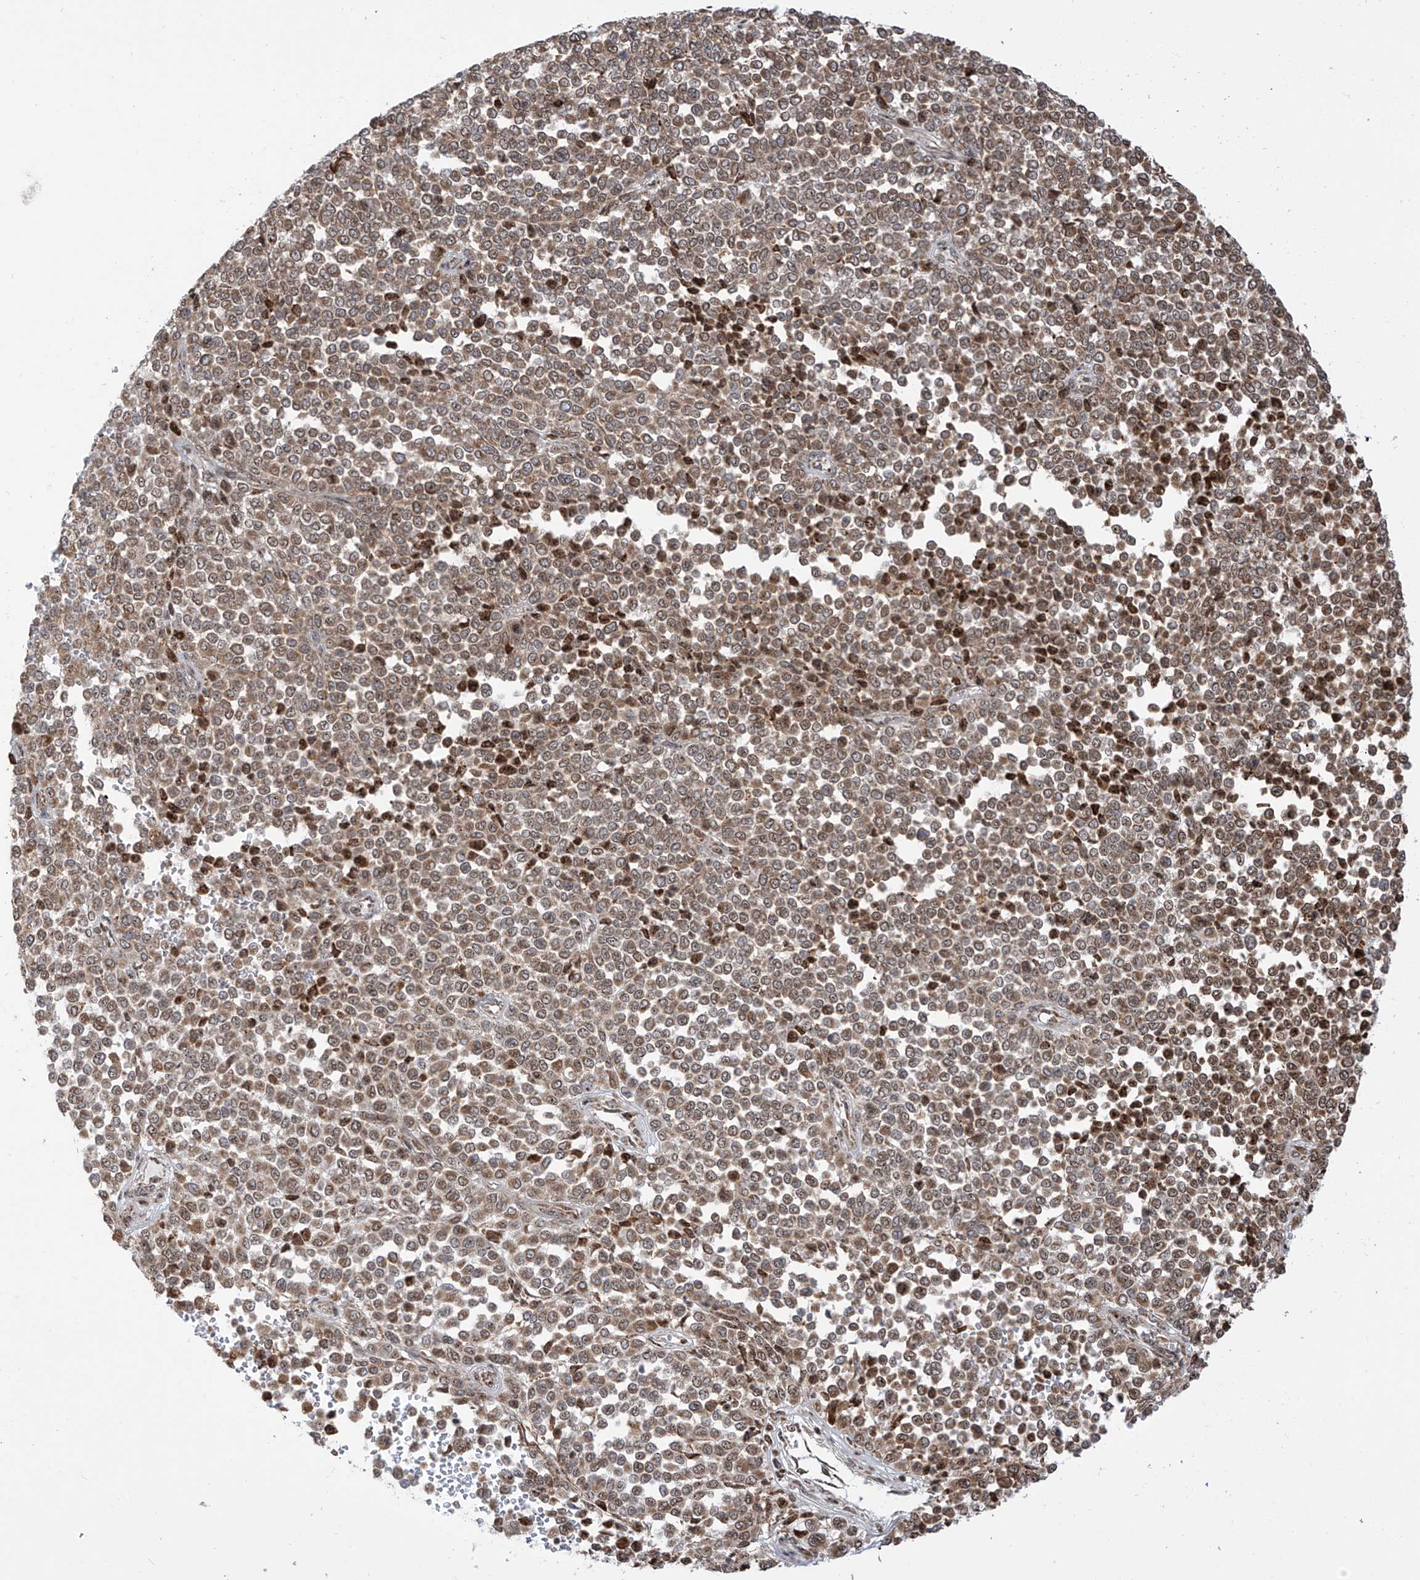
{"staining": {"intensity": "moderate", "quantity": ">75%", "location": "cytoplasmic/membranous,nuclear"}, "tissue": "melanoma", "cell_type": "Tumor cells", "image_type": "cancer", "snomed": [{"axis": "morphology", "description": "Malignant melanoma, Metastatic site"}, {"axis": "topography", "description": "Pancreas"}], "caption": "The photomicrograph demonstrates immunohistochemical staining of malignant melanoma (metastatic site). There is moderate cytoplasmic/membranous and nuclear positivity is seen in approximately >75% of tumor cells.", "gene": "ZBTB8A", "patient": {"sex": "female", "age": 30}}